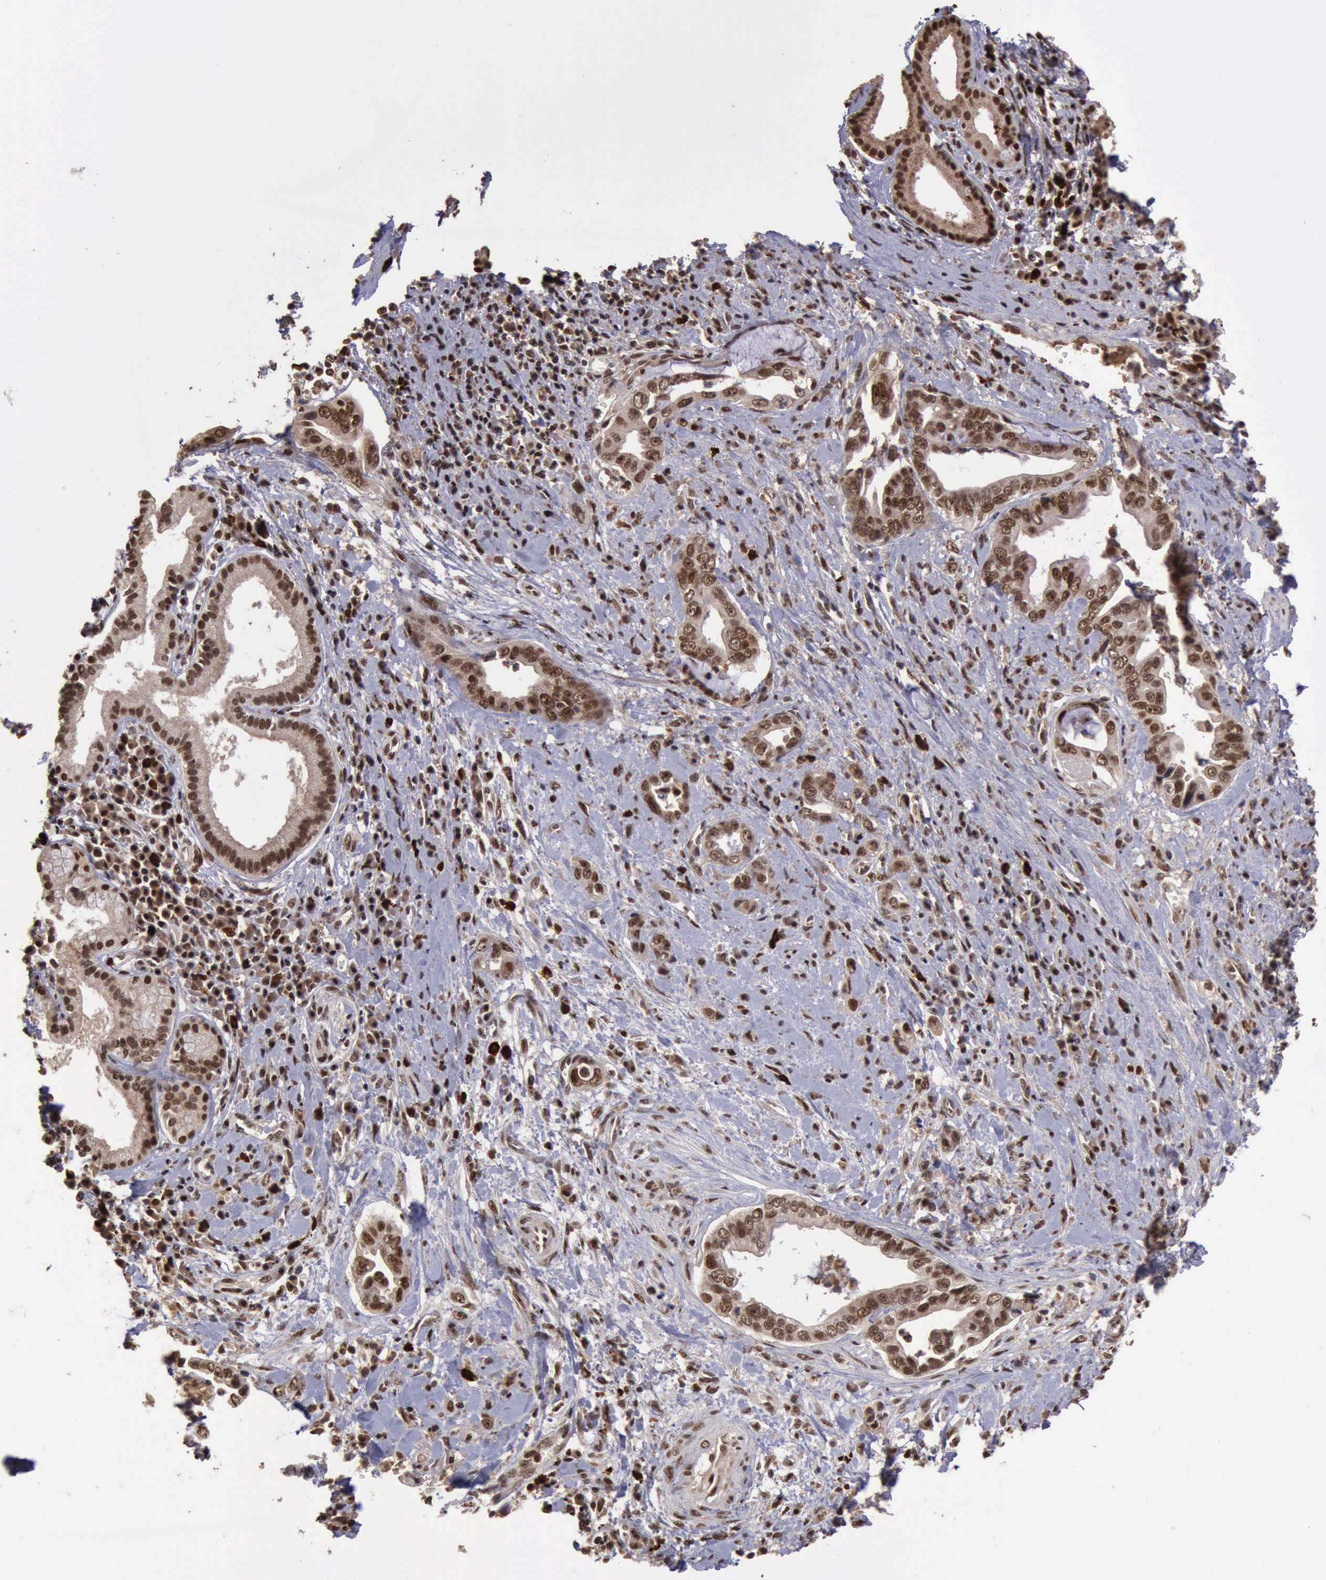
{"staining": {"intensity": "moderate", "quantity": ">75%", "location": "nuclear"}, "tissue": "pancreatic cancer", "cell_type": "Tumor cells", "image_type": "cancer", "snomed": [{"axis": "morphology", "description": "Adenocarcinoma, NOS"}, {"axis": "topography", "description": "Pancreas"}], "caption": "This is an image of immunohistochemistry staining of pancreatic cancer (adenocarcinoma), which shows moderate expression in the nuclear of tumor cells.", "gene": "TRMT2A", "patient": {"sex": "male", "age": 69}}